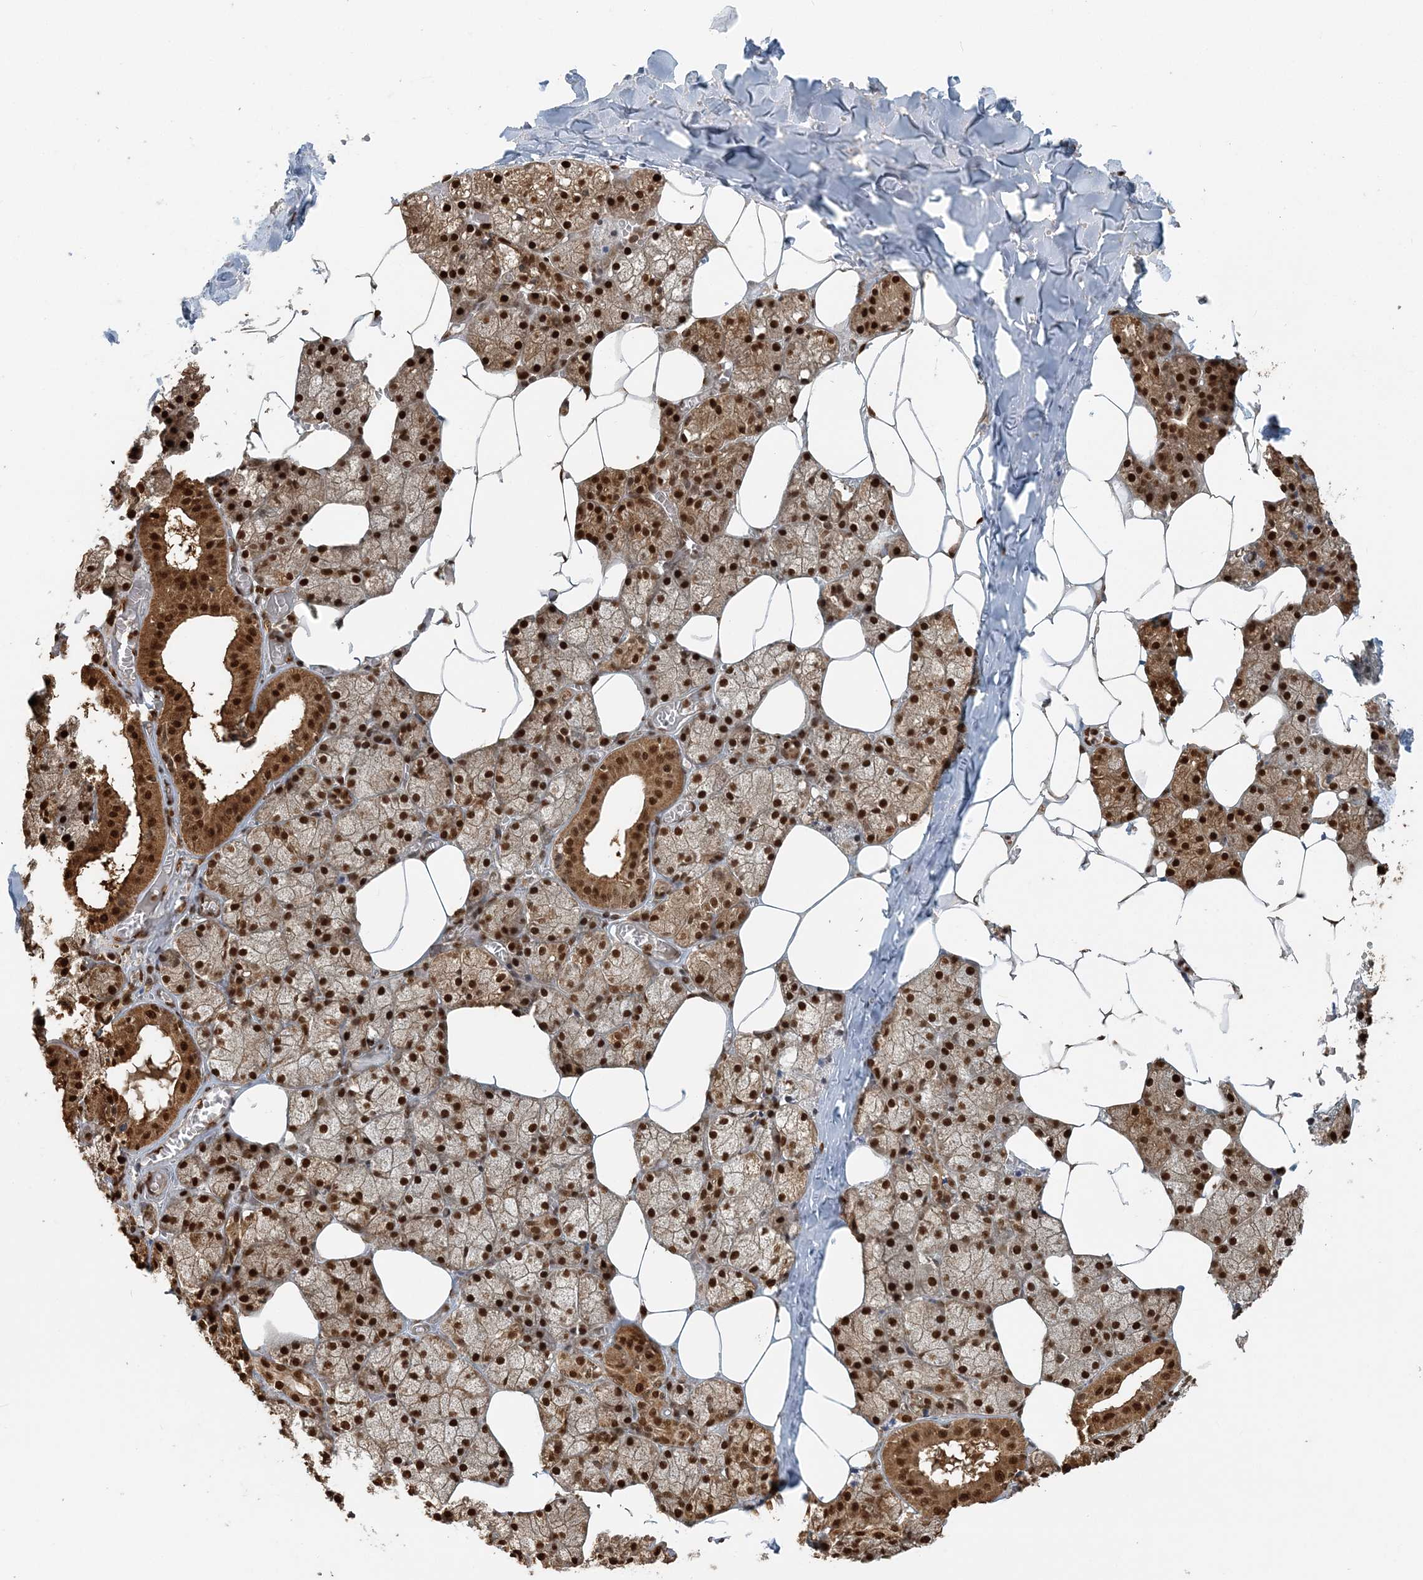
{"staining": {"intensity": "strong", "quantity": ">75%", "location": "cytoplasmic/membranous,nuclear"}, "tissue": "salivary gland", "cell_type": "Glandular cells", "image_type": "normal", "snomed": [{"axis": "morphology", "description": "Normal tissue, NOS"}, {"axis": "topography", "description": "Salivary gland"}], "caption": "Approximately >75% of glandular cells in normal salivary gland display strong cytoplasmic/membranous,nuclear protein staining as visualized by brown immunohistochemical staining.", "gene": "ARHGAP35", "patient": {"sex": "male", "age": 62}}